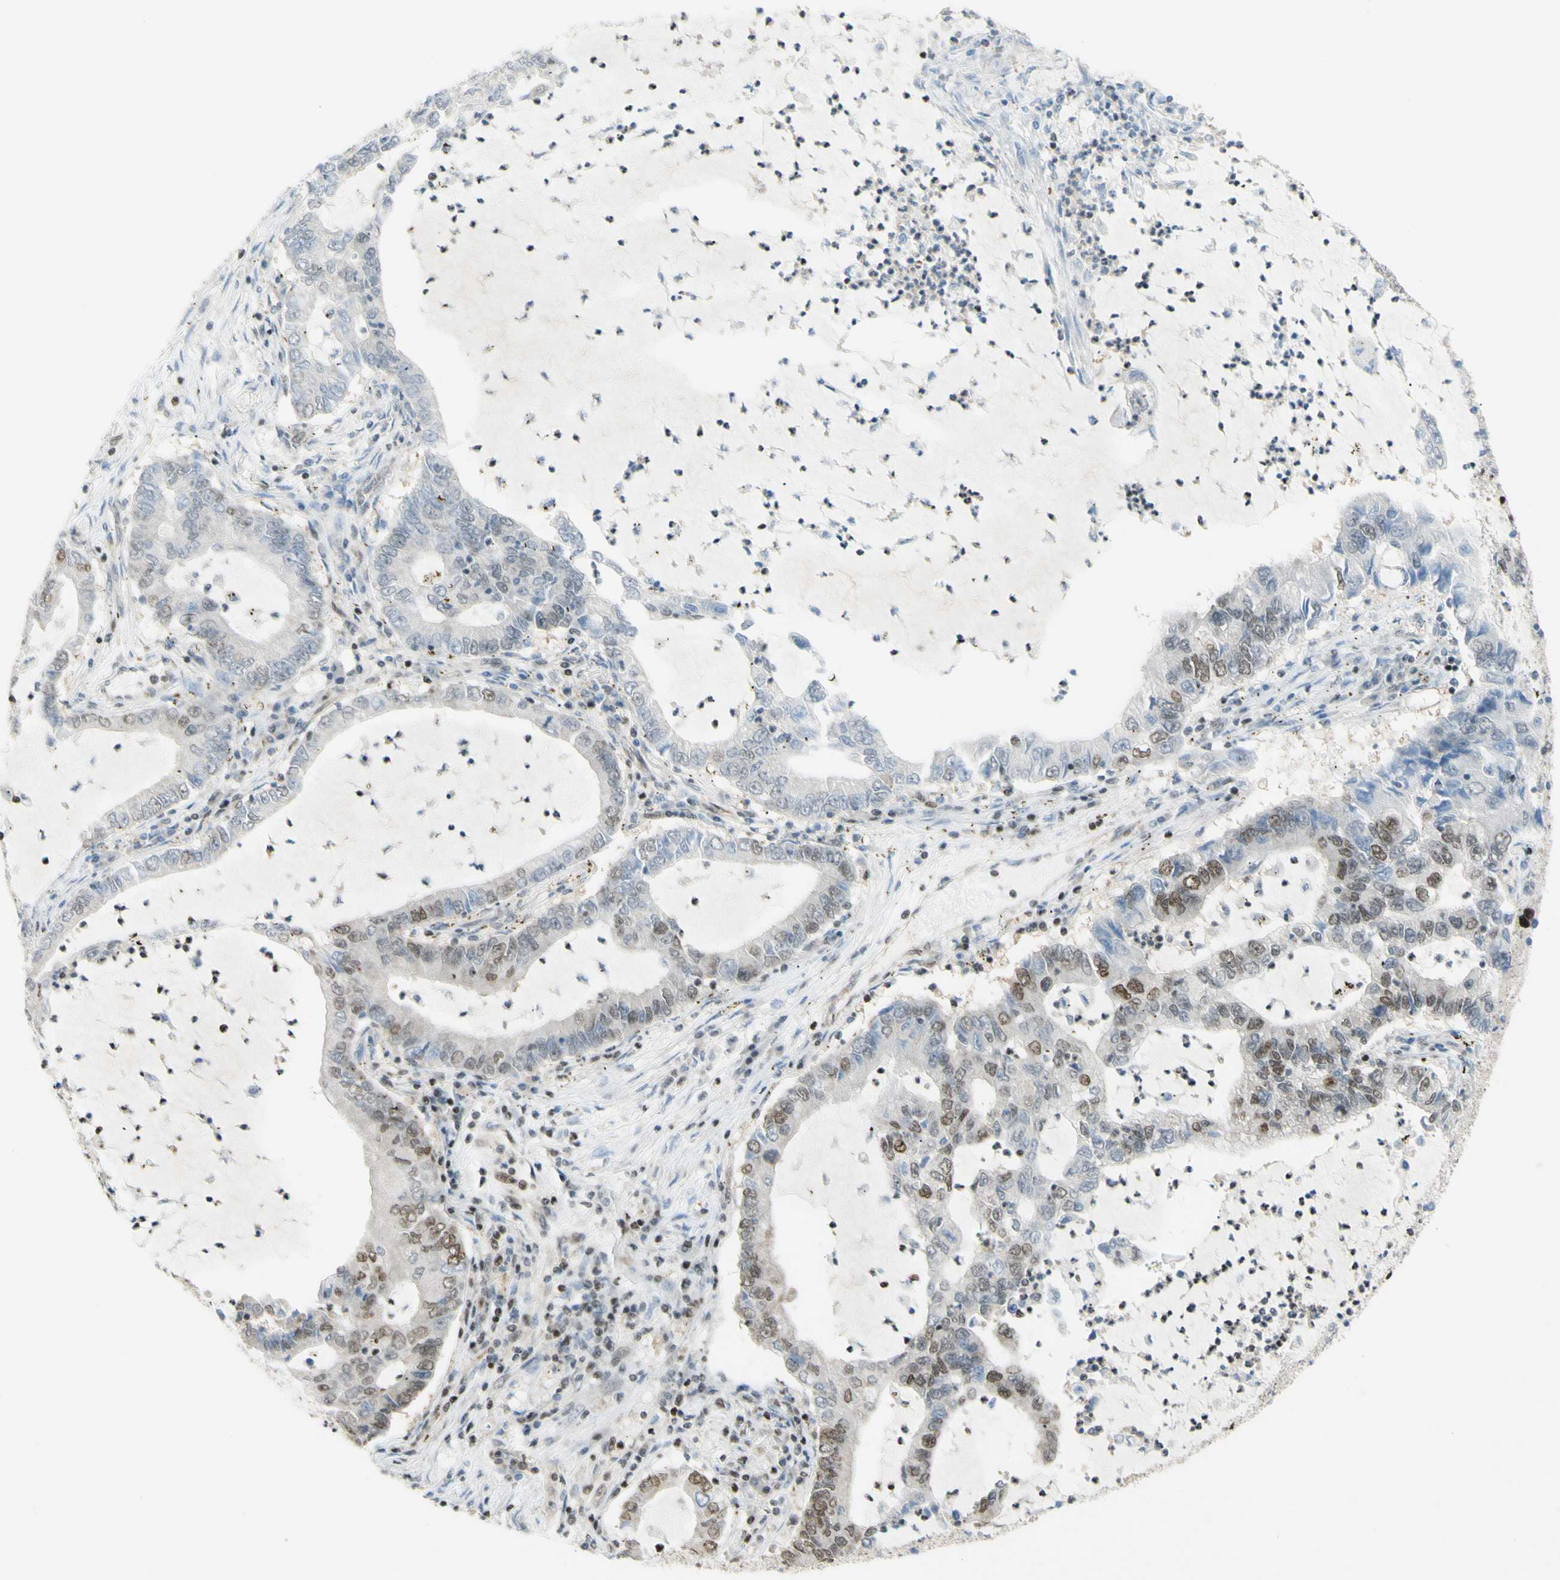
{"staining": {"intensity": "moderate", "quantity": "25%-75%", "location": "nuclear"}, "tissue": "lung cancer", "cell_type": "Tumor cells", "image_type": "cancer", "snomed": [{"axis": "morphology", "description": "Adenocarcinoma, NOS"}, {"axis": "topography", "description": "Lung"}], "caption": "Immunohistochemistry (IHC) (DAB (3,3'-diaminobenzidine)) staining of human adenocarcinoma (lung) displays moderate nuclear protein positivity in approximately 25%-75% of tumor cells. The protein of interest is shown in brown color, while the nuclei are stained blue.", "gene": "ZMYM6", "patient": {"sex": "female", "age": 51}}